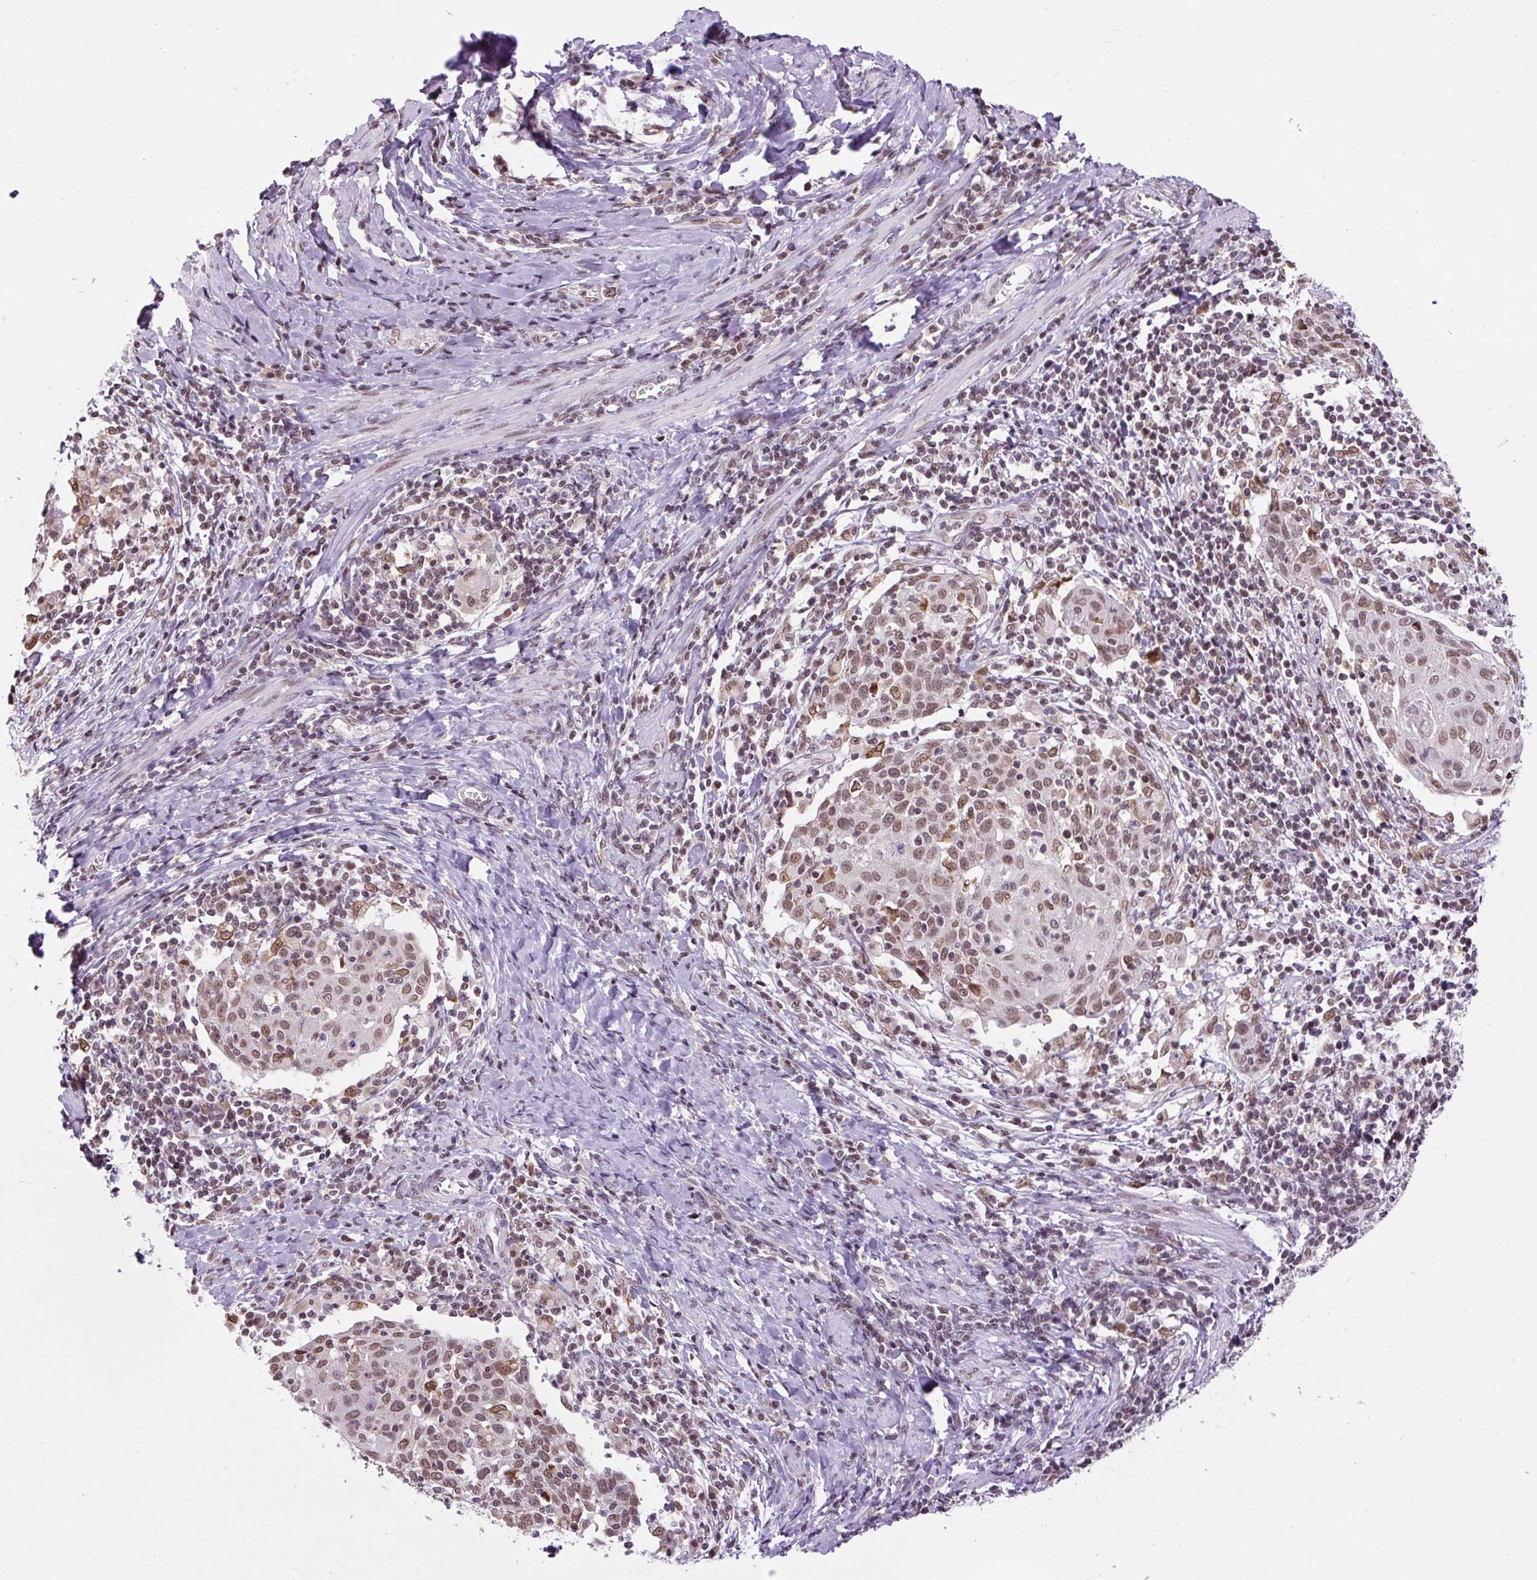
{"staining": {"intensity": "moderate", "quantity": ">75%", "location": "nuclear"}, "tissue": "cervical cancer", "cell_type": "Tumor cells", "image_type": "cancer", "snomed": [{"axis": "morphology", "description": "Squamous cell carcinoma, NOS"}, {"axis": "topography", "description": "Cervix"}], "caption": "Protein analysis of cervical cancer (squamous cell carcinoma) tissue displays moderate nuclear expression in about >75% of tumor cells.", "gene": "ZNF672", "patient": {"sex": "female", "age": 52}}